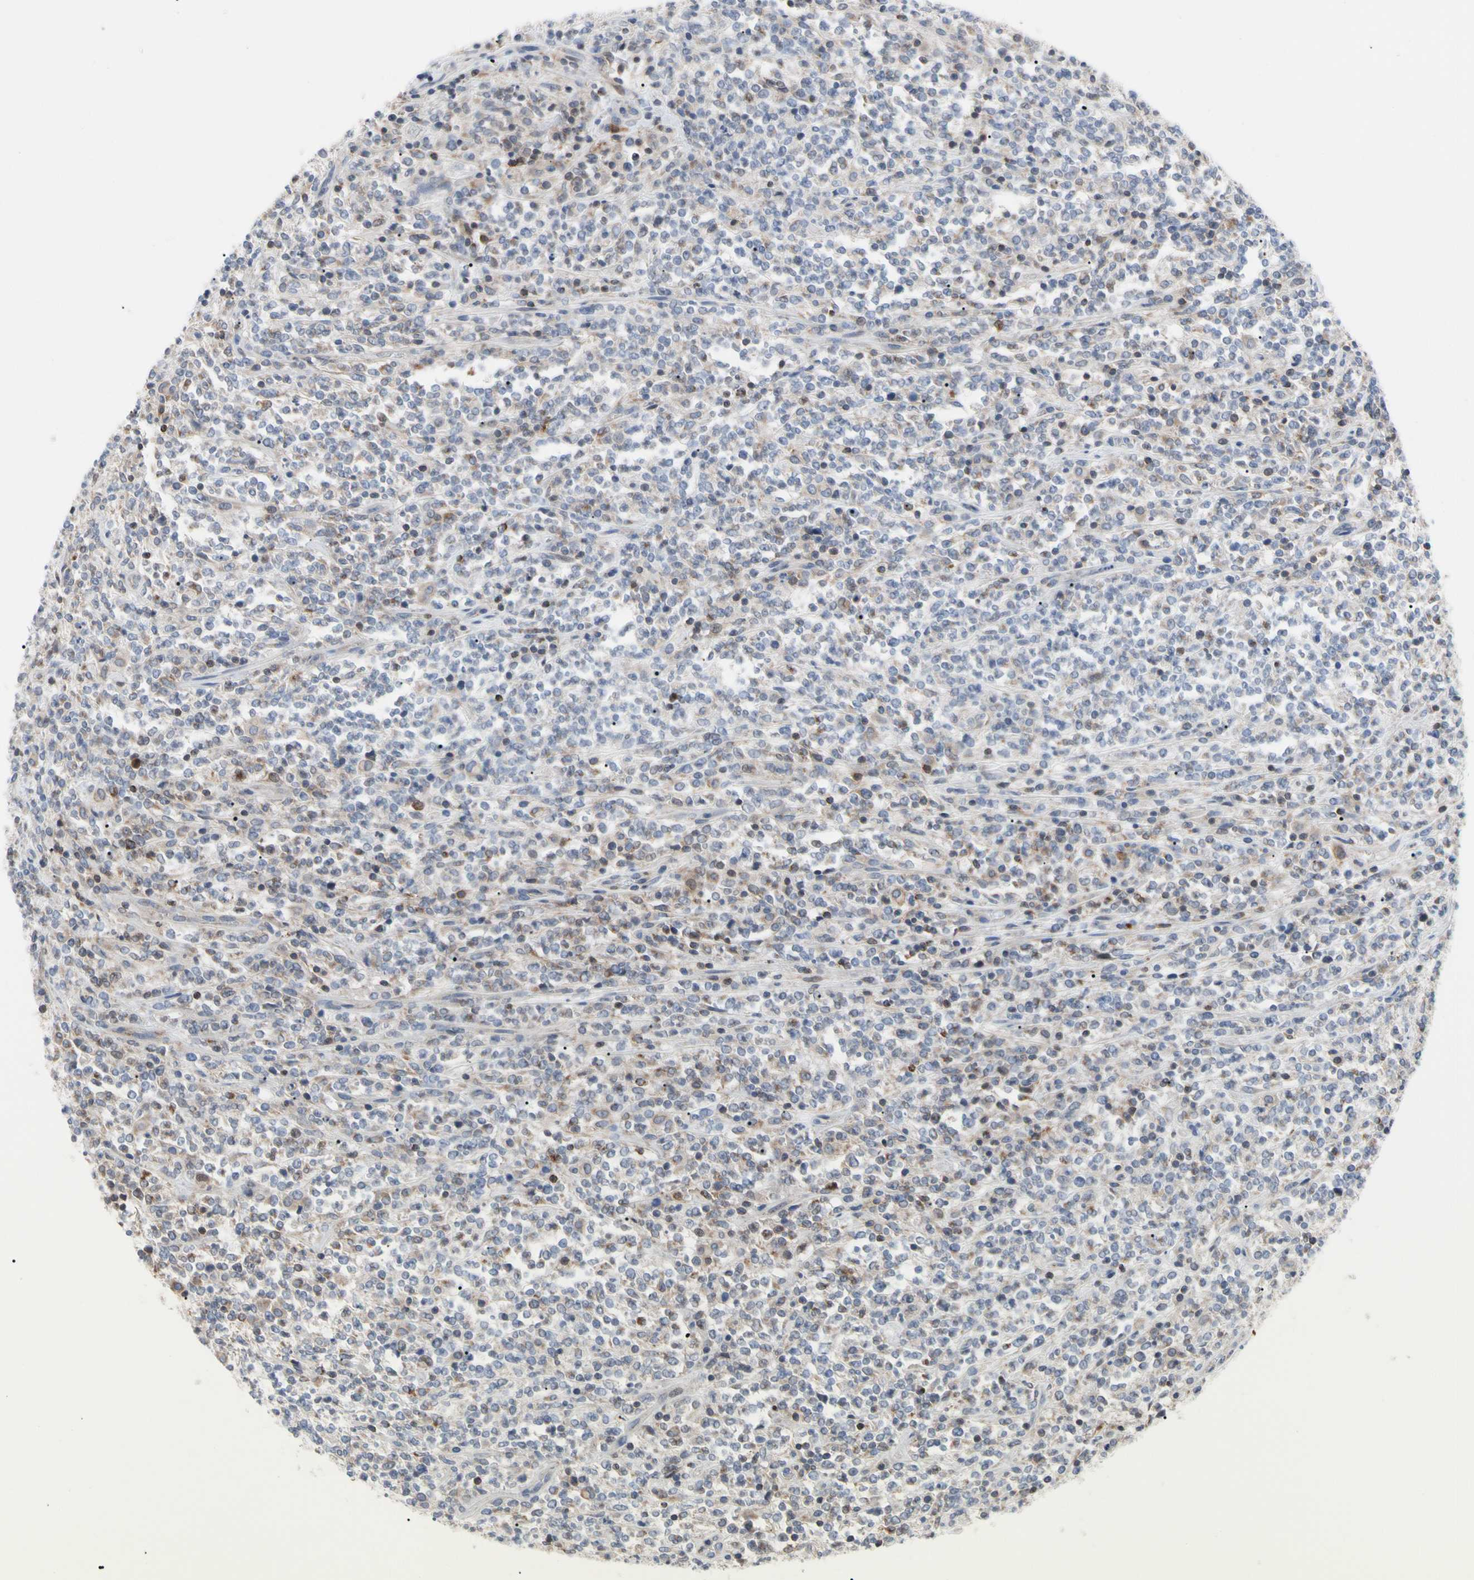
{"staining": {"intensity": "weak", "quantity": "<25%", "location": "cytoplasmic/membranous"}, "tissue": "lymphoma", "cell_type": "Tumor cells", "image_type": "cancer", "snomed": [{"axis": "morphology", "description": "Malignant lymphoma, non-Hodgkin's type, High grade"}, {"axis": "topography", "description": "Soft tissue"}], "caption": "The photomicrograph displays no significant staining in tumor cells of lymphoma. Nuclei are stained in blue.", "gene": "MCL1", "patient": {"sex": "male", "age": 18}}